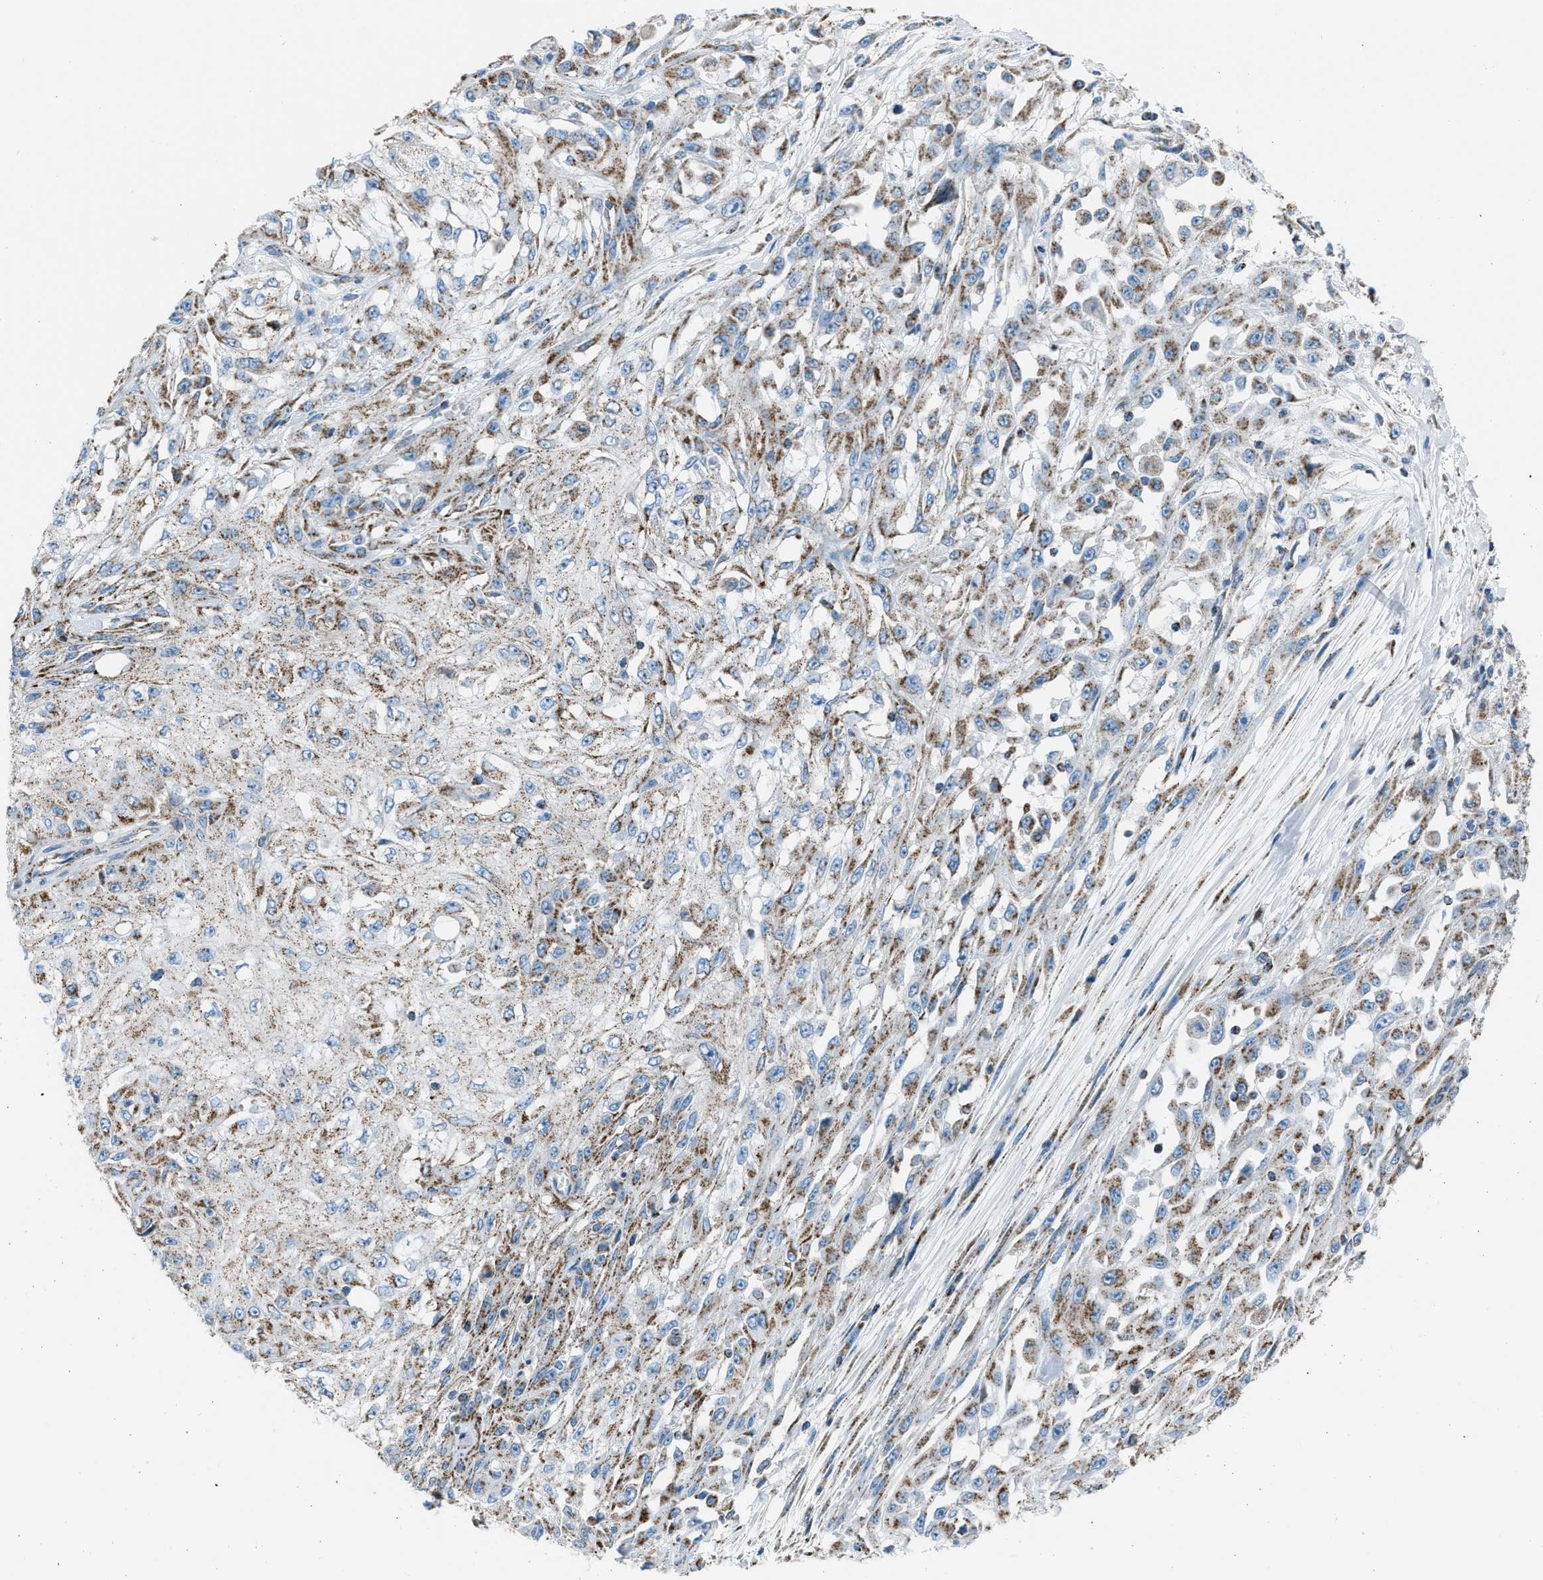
{"staining": {"intensity": "moderate", "quantity": ">75%", "location": "cytoplasmic/membranous"}, "tissue": "skin cancer", "cell_type": "Tumor cells", "image_type": "cancer", "snomed": [{"axis": "morphology", "description": "Squamous cell carcinoma, NOS"}, {"axis": "morphology", "description": "Squamous cell carcinoma, metastatic, NOS"}, {"axis": "topography", "description": "Skin"}, {"axis": "topography", "description": "Lymph node"}], "caption": "Tumor cells display moderate cytoplasmic/membranous positivity in about >75% of cells in skin squamous cell carcinoma.", "gene": "MDH2", "patient": {"sex": "male", "age": 75}}